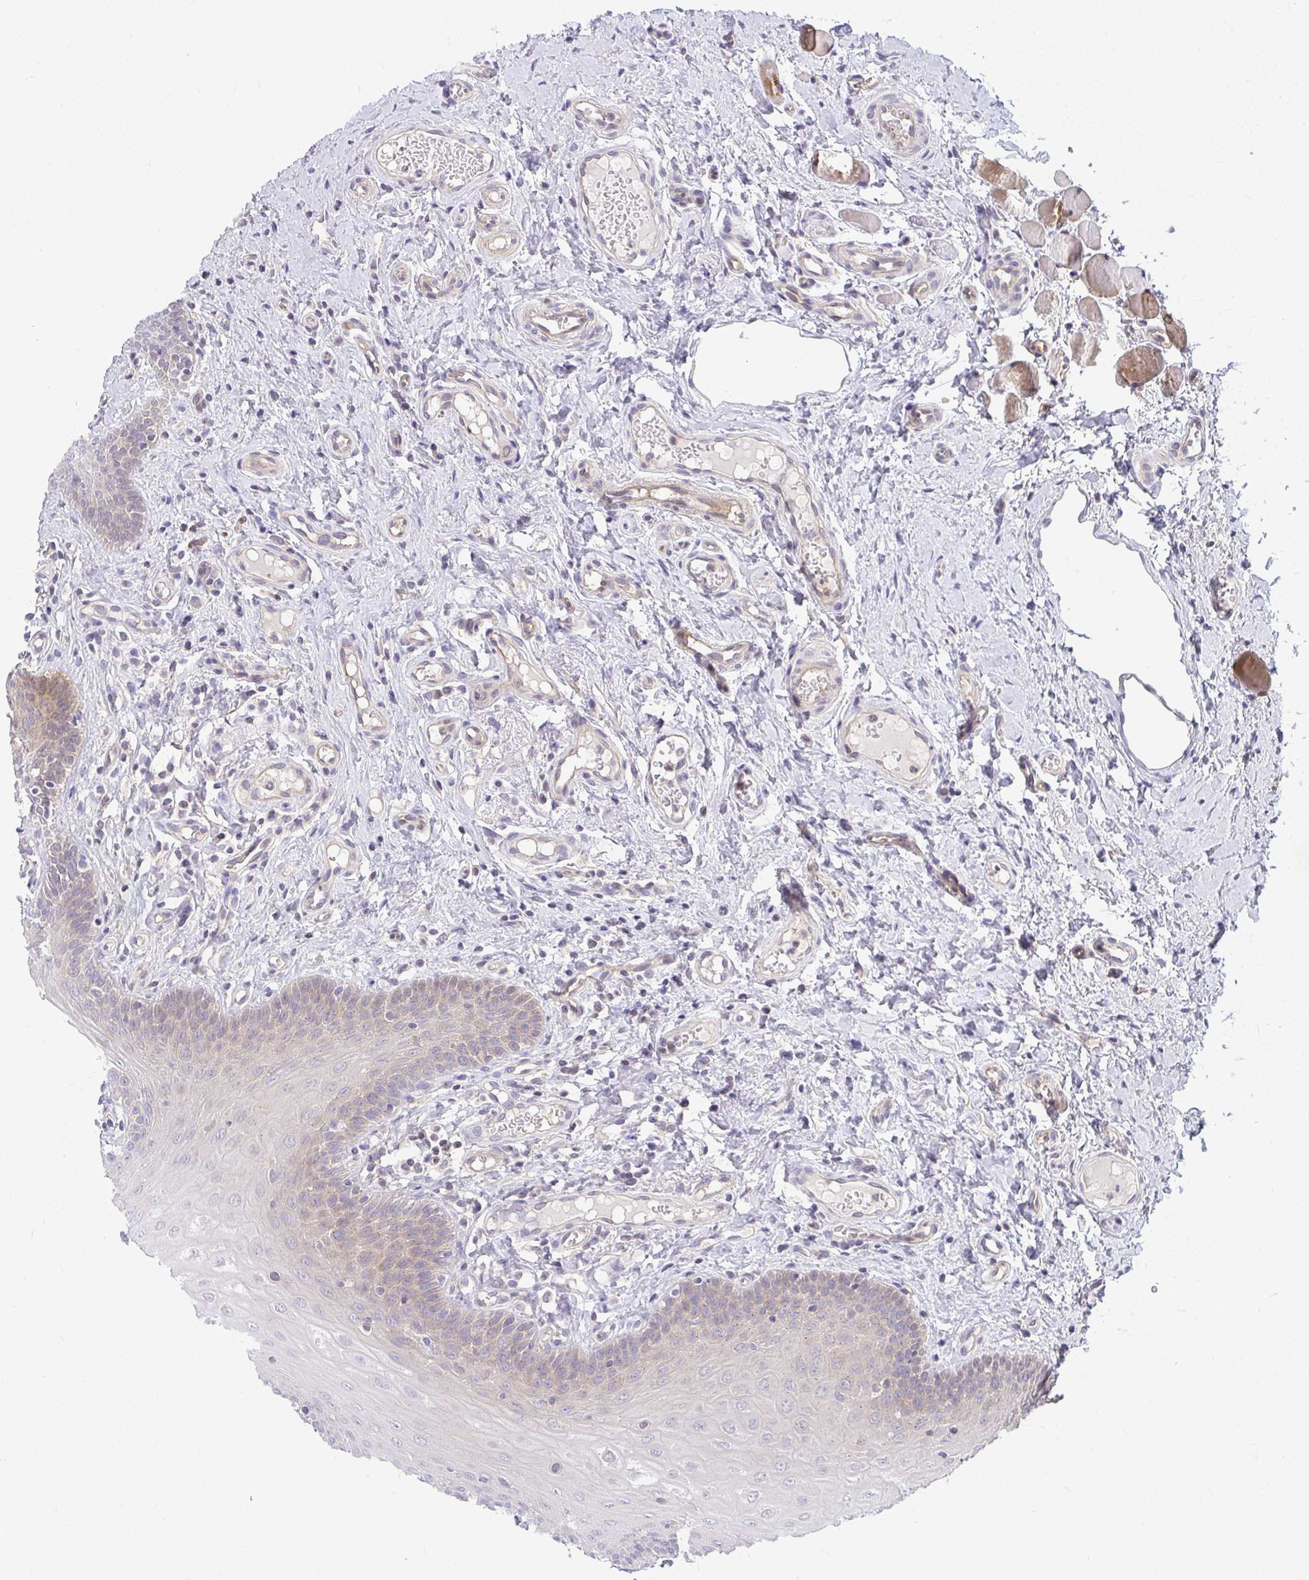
{"staining": {"intensity": "weak", "quantity": "25%-75%", "location": "cytoplasmic/membranous"}, "tissue": "oral mucosa", "cell_type": "Squamous epithelial cells", "image_type": "normal", "snomed": [{"axis": "morphology", "description": "Normal tissue, NOS"}, {"axis": "topography", "description": "Oral tissue"}, {"axis": "topography", "description": "Tounge, NOS"}], "caption": "The immunohistochemical stain labels weak cytoplasmic/membranous expression in squamous epithelial cells of unremarkable oral mucosa.", "gene": "HDHD2", "patient": {"sex": "female", "age": 58}}